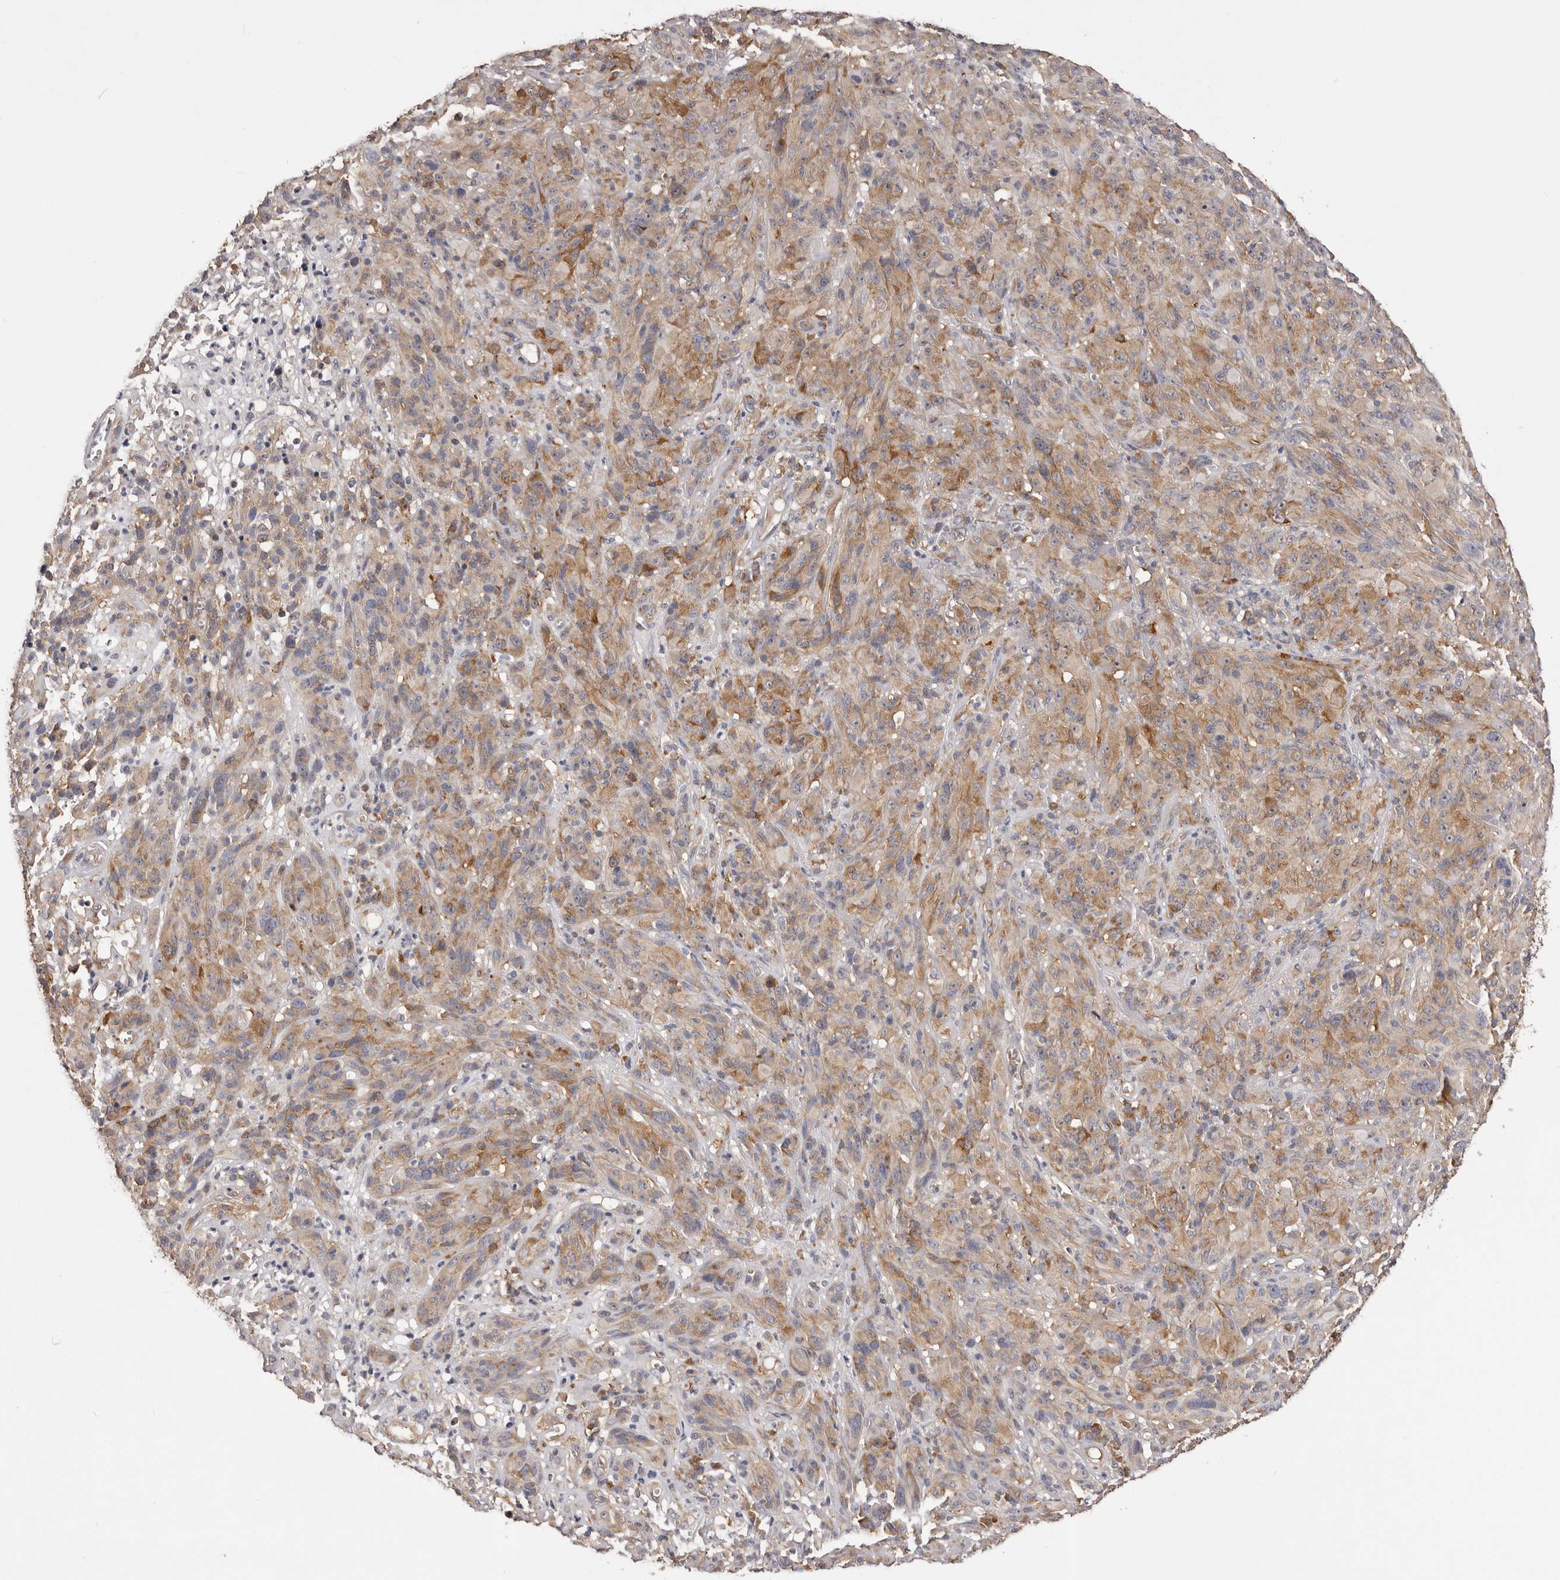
{"staining": {"intensity": "moderate", "quantity": ">75%", "location": "cytoplasmic/membranous"}, "tissue": "melanoma", "cell_type": "Tumor cells", "image_type": "cancer", "snomed": [{"axis": "morphology", "description": "Malignant melanoma, NOS"}, {"axis": "topography", "description": "Skin of head"}], "caption": "Protein expression analysis of melanoma demonstrates moderate cytoplasmic/membranous staining in about >75% of tumor cells.", "gene": "LTV1", "patient": {"sex": "male", "age": 96}}